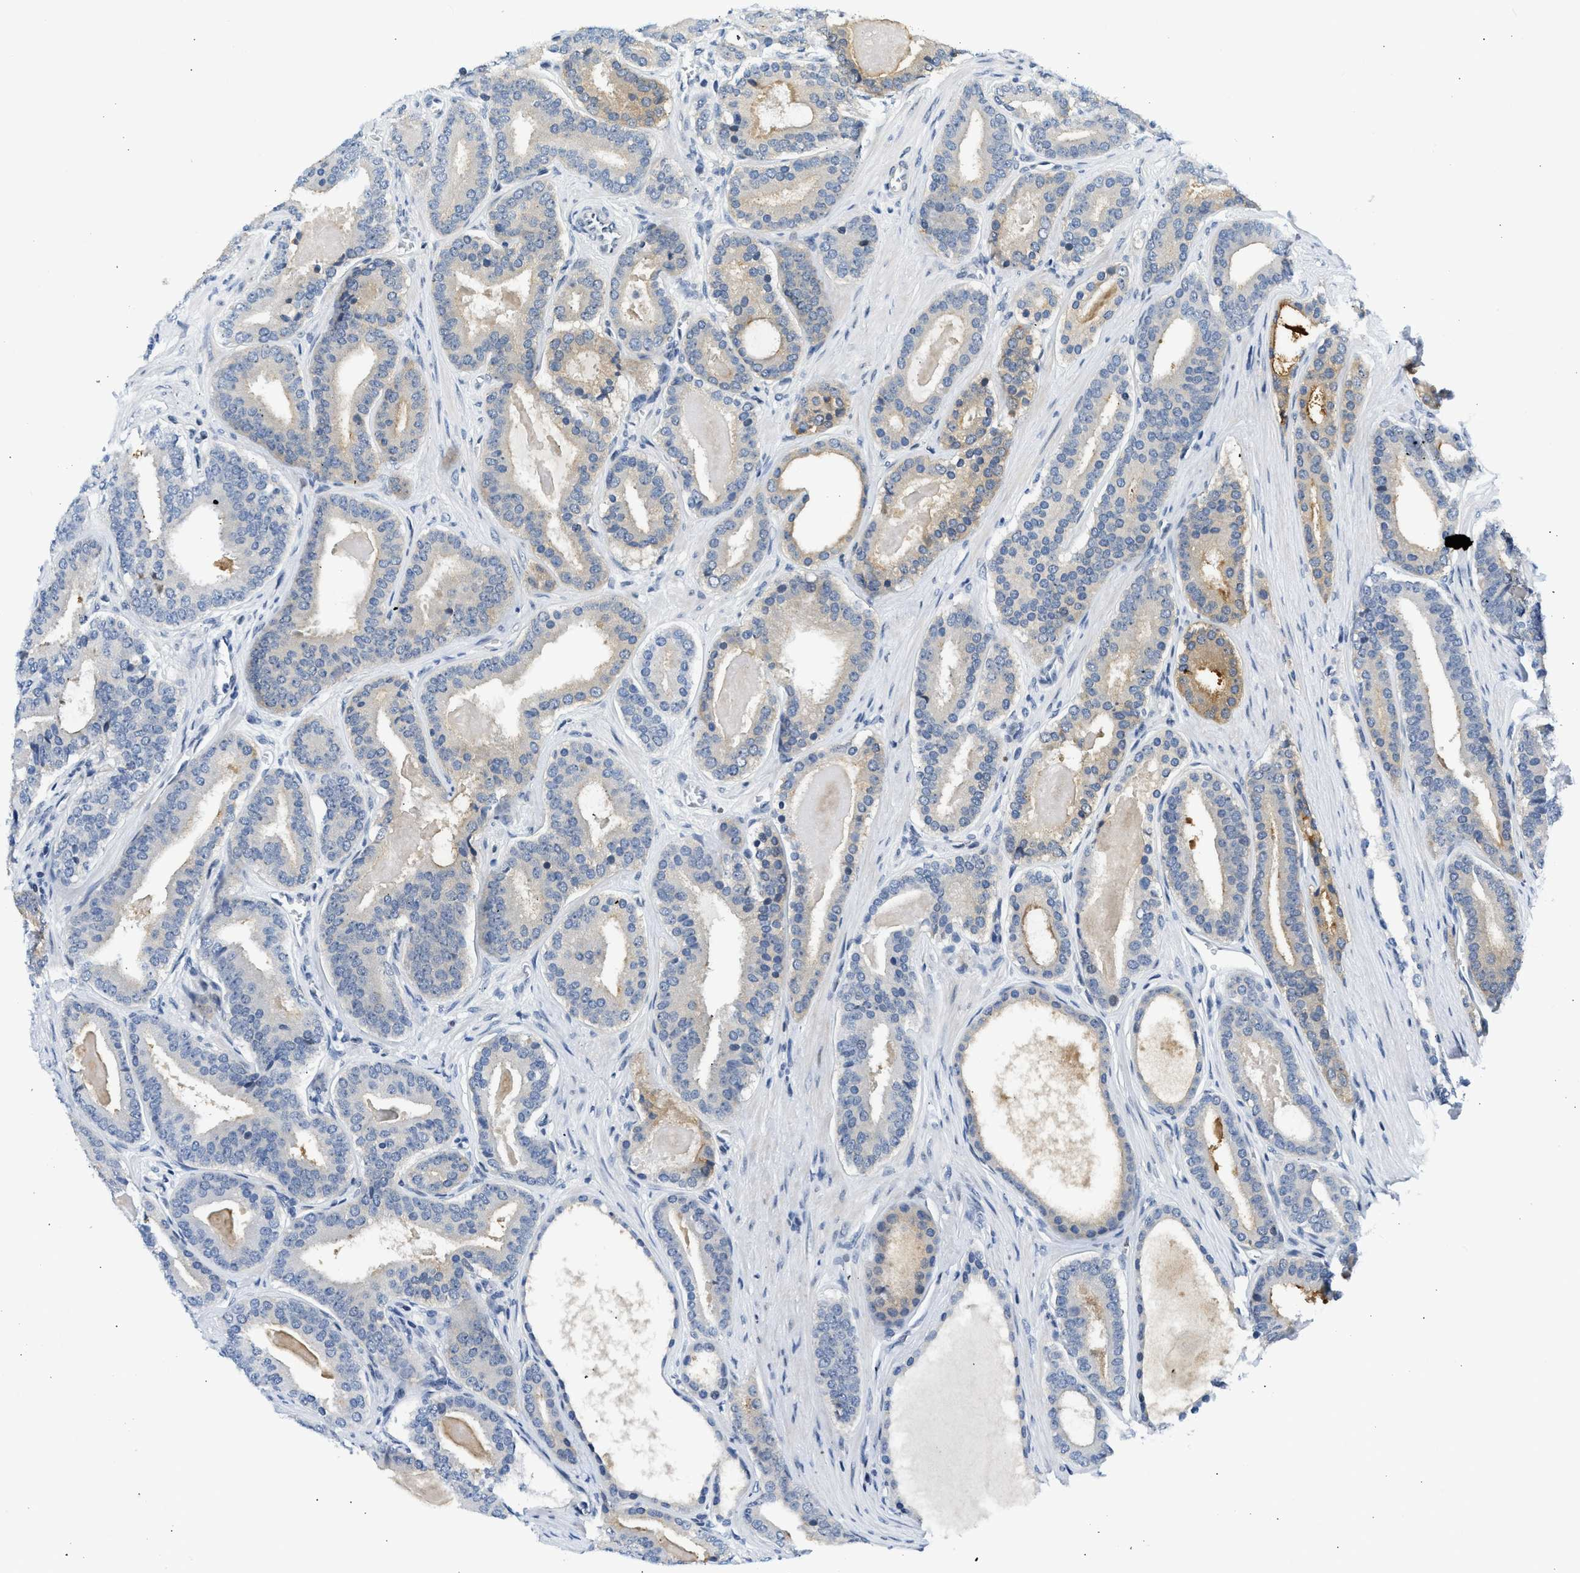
{"staining": {"intensity": "moderate", "quantity": "<25%", "location": "cytoplasmic/membranous"}, "tissue": "prostate cancer", "cell_type": "Tumor cells", "image_type": "cancer", "snomed": [{"axis": "morphology", "description": "Adenocarcinoma, High grade"}, {"axis": "topography", "description": "Prostate"}], "caption": "Immunohistochemistry photomicrograph of neoplastic tissue: prostate high-grade adenocarcinoma stained using immunohistochemistry displays low levels of moderate protein expression localized specifically in the cytoplasmic/membranous of tumor cells, appearing as a cytoplasmic/membranous brown color.", "gene": "OLIG3", "patient": {"sex": "male", "age": 60}}